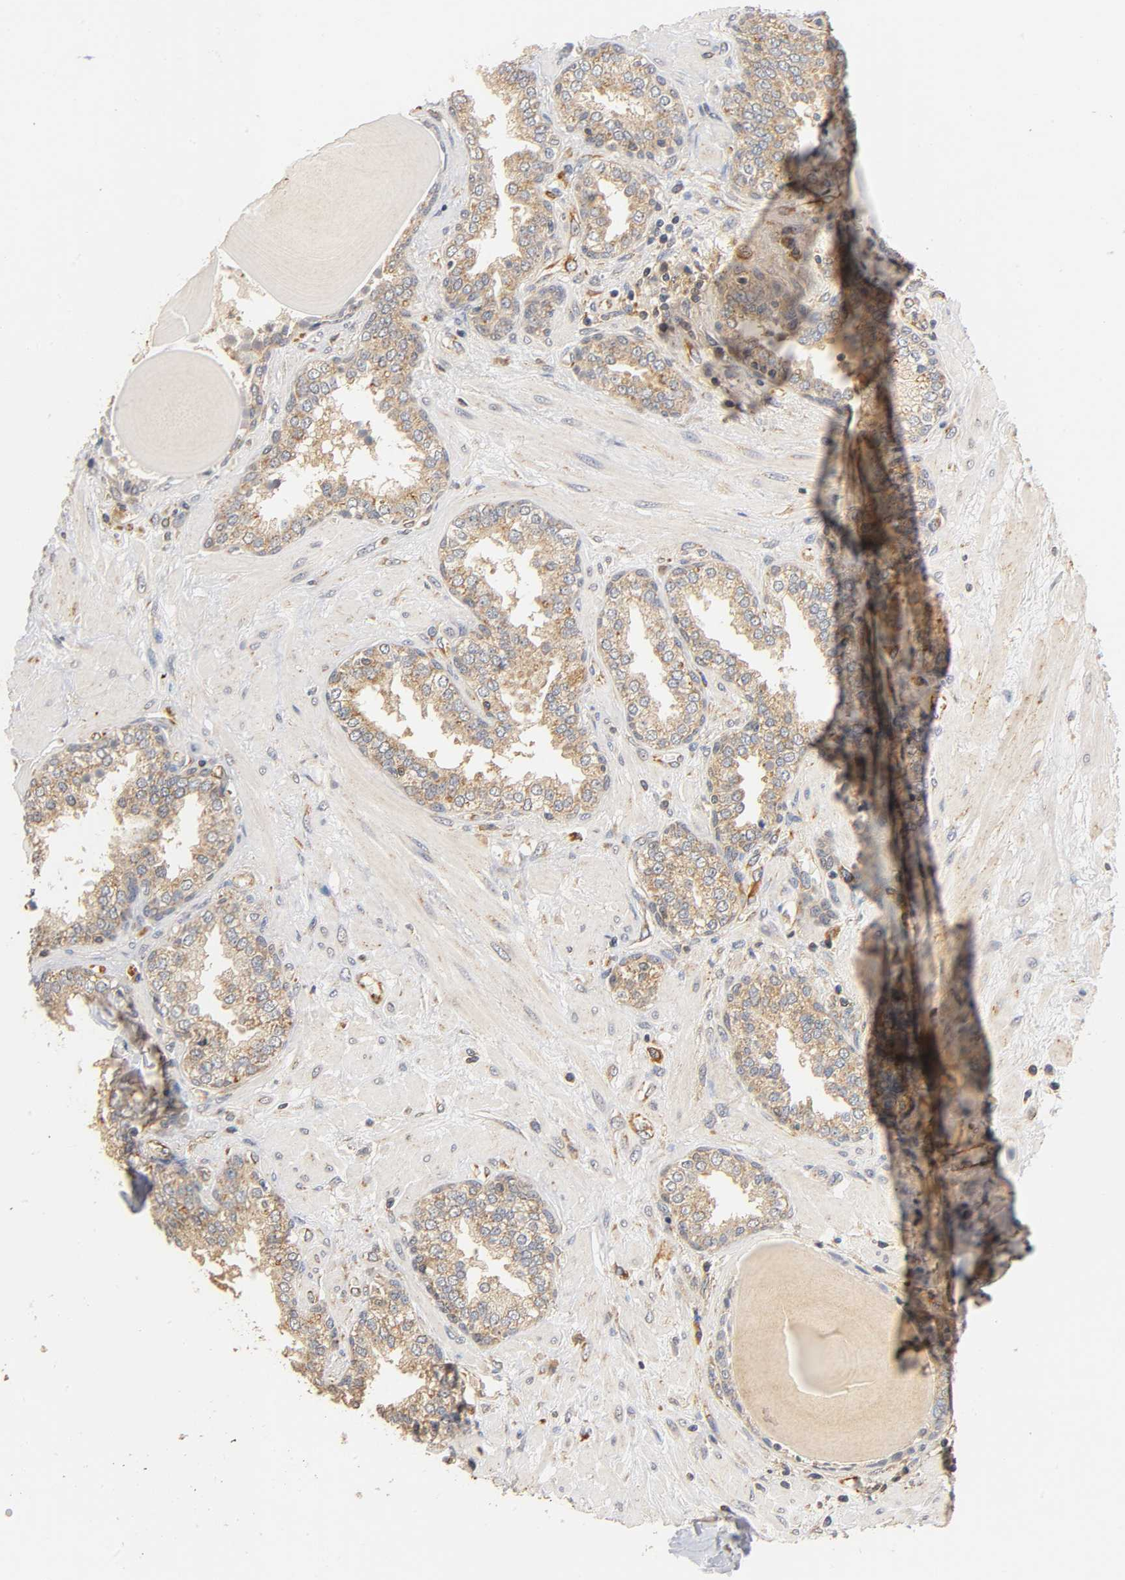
{"staining": {"intensity": "weak", "quantity": ">75%", "location": "cytoplasmic/membranous"}, "tissue": "prostate", "cell_type": "Glandular cells", "image_type": "normal", "snomed": [{"axis": "morphology", "description": "Normal tissue, NOS"}, {"axis": "topography", "description": "Prostate"}], "caption": "About >75% of glandular cells in benign human prostate reveal weak cytoplasmic/membranous protein expression as visualized by brown immunohistochemical staining.", "gene": "SCAP", "patient": {"sex": "male", "age": 51}}